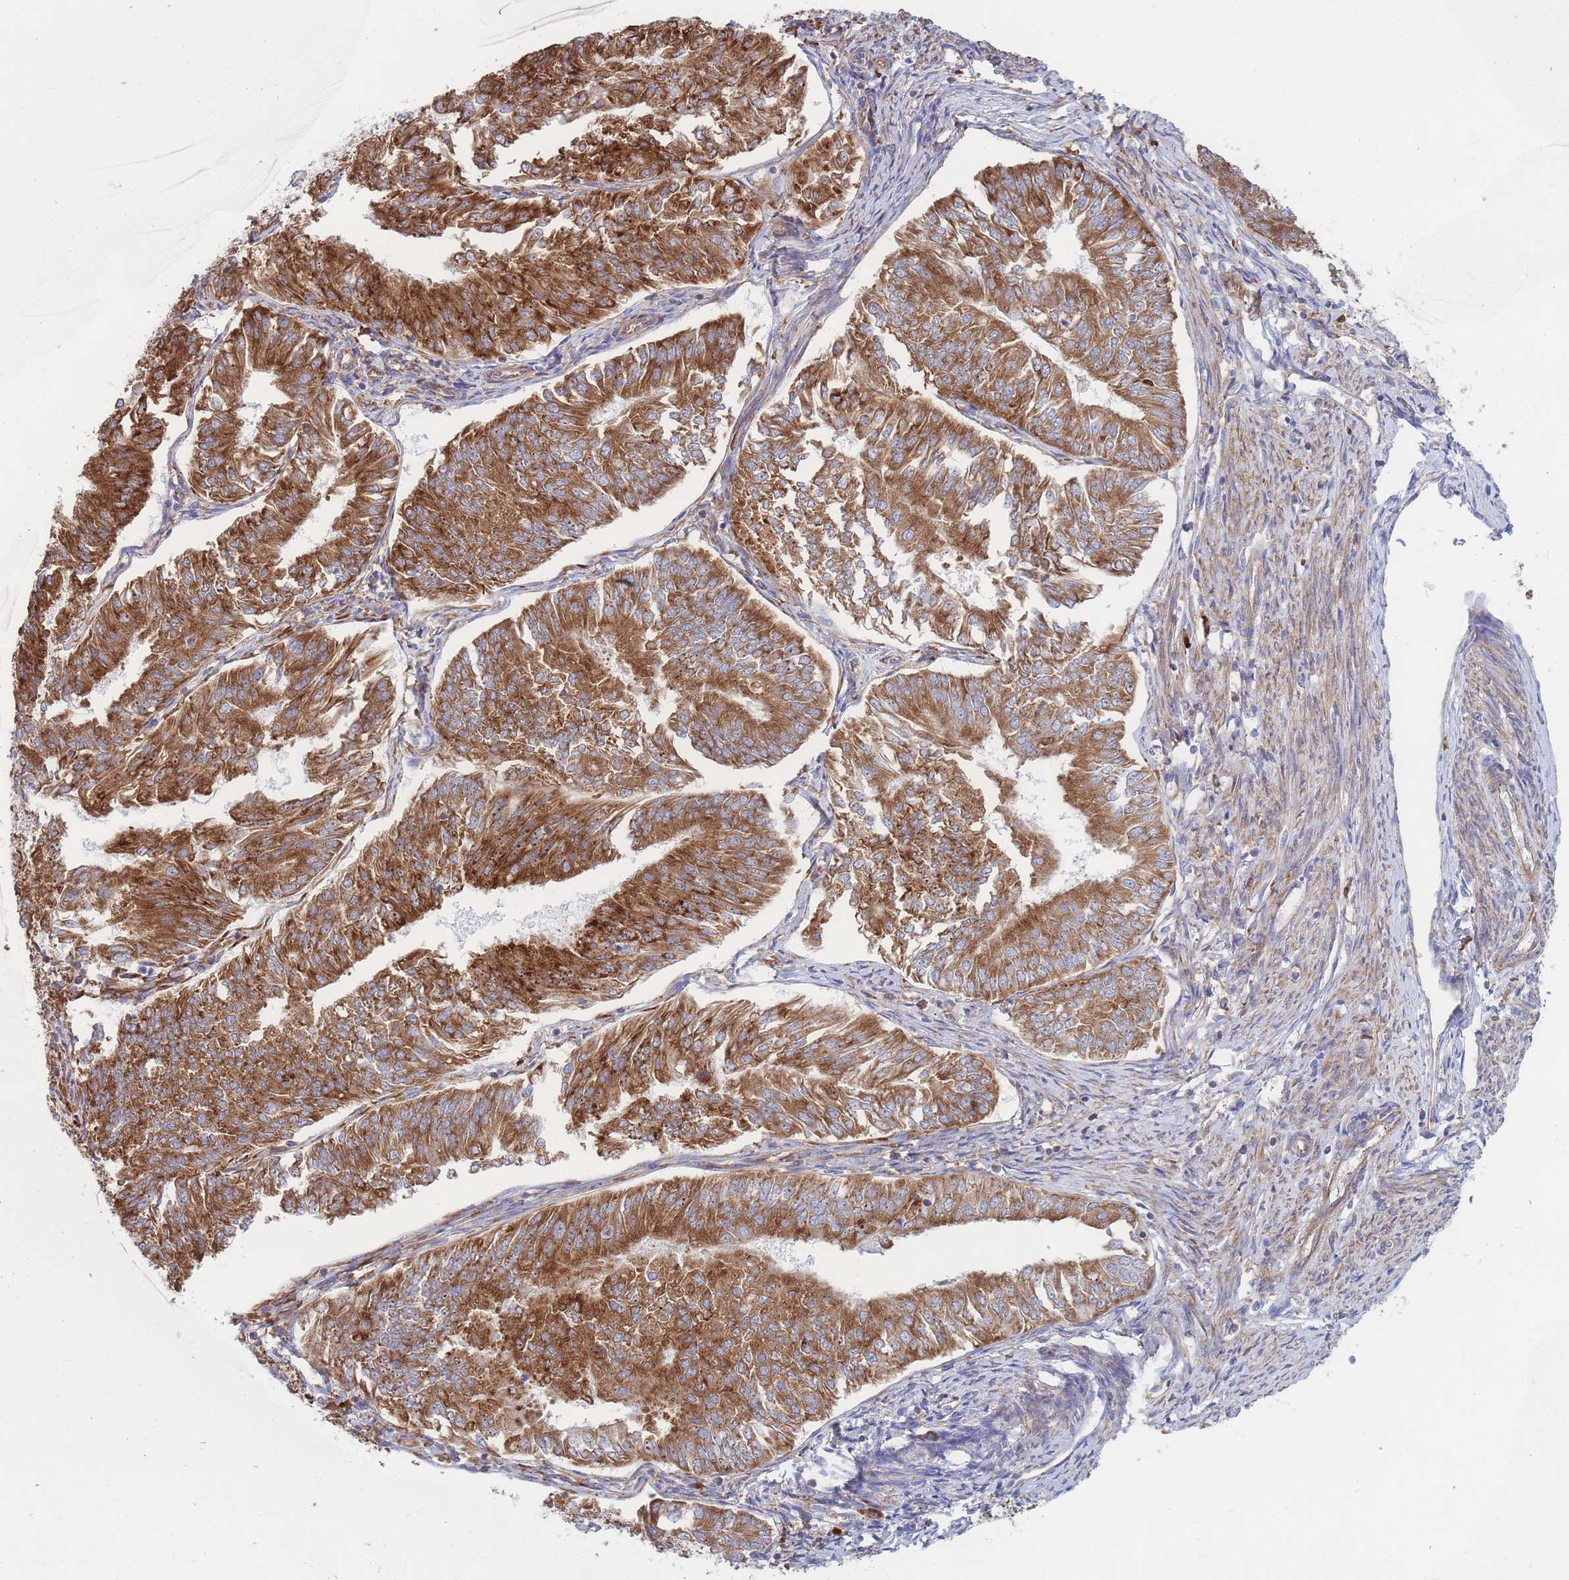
{"staining": {"intensity": "strong", "quantity": ">75%", "location": "cytoplasmic/membranous"}, "tissue": "endometrial cancer", "cell_type": "Tumor cells", "image_type": "cancer", "snomed": [{"axis": "morphology", "description": "Adenocarcinoma, NOS"}, {"axis": "topography", "description": "Endometrium"}], "caption": "The immunohistochemical stain labels strong cytoplasmic/membranous expression in tumor cells of adenocarcinoma (endometrial) tissue.", "gene": "RPL8", "patient": {"sex": "female", "age": 58}}